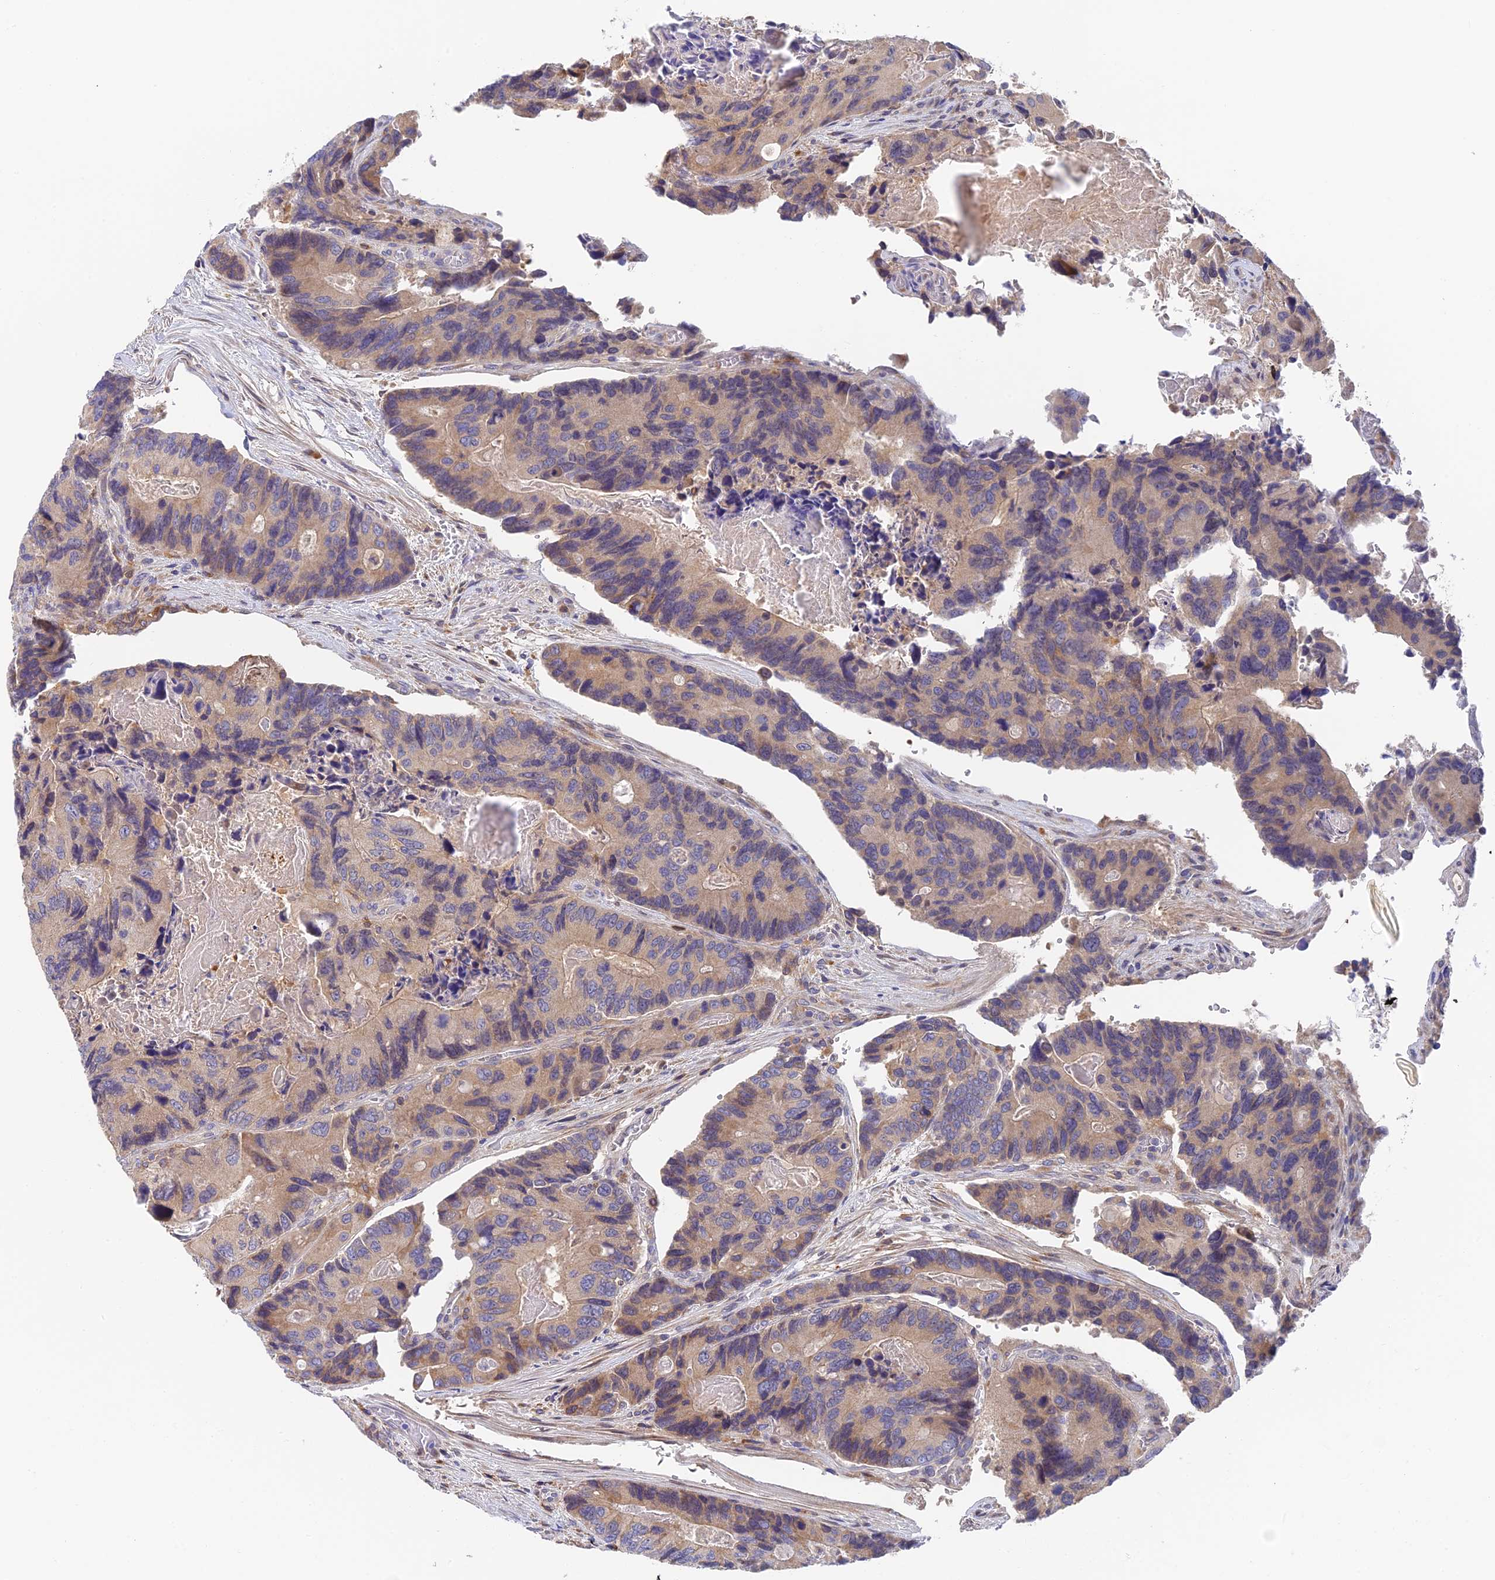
{"staining": {"intensity": "weak", "quantity": "25%-75%", "location": "cytoplasmic/membranous"}, "tissue": "colorectal cancer", "cell_type": "Tumor cells", "image_type": "cancer", "snomed": [{"axis": "morphology", "description": "Adenocarcinoma, NOS"}, {"axis": "topography", "description": "Colon"}], "caption": "Immunohistochemical staining of colorectal adenocarcinoma exhibits low levels of weak cytoplasmic/membranous staining in approximately 25%-75% of tumor cells. Nuclei are stained in blue.", "gene": "IPO5", "patient": {"sex": "male", "age": 84}}